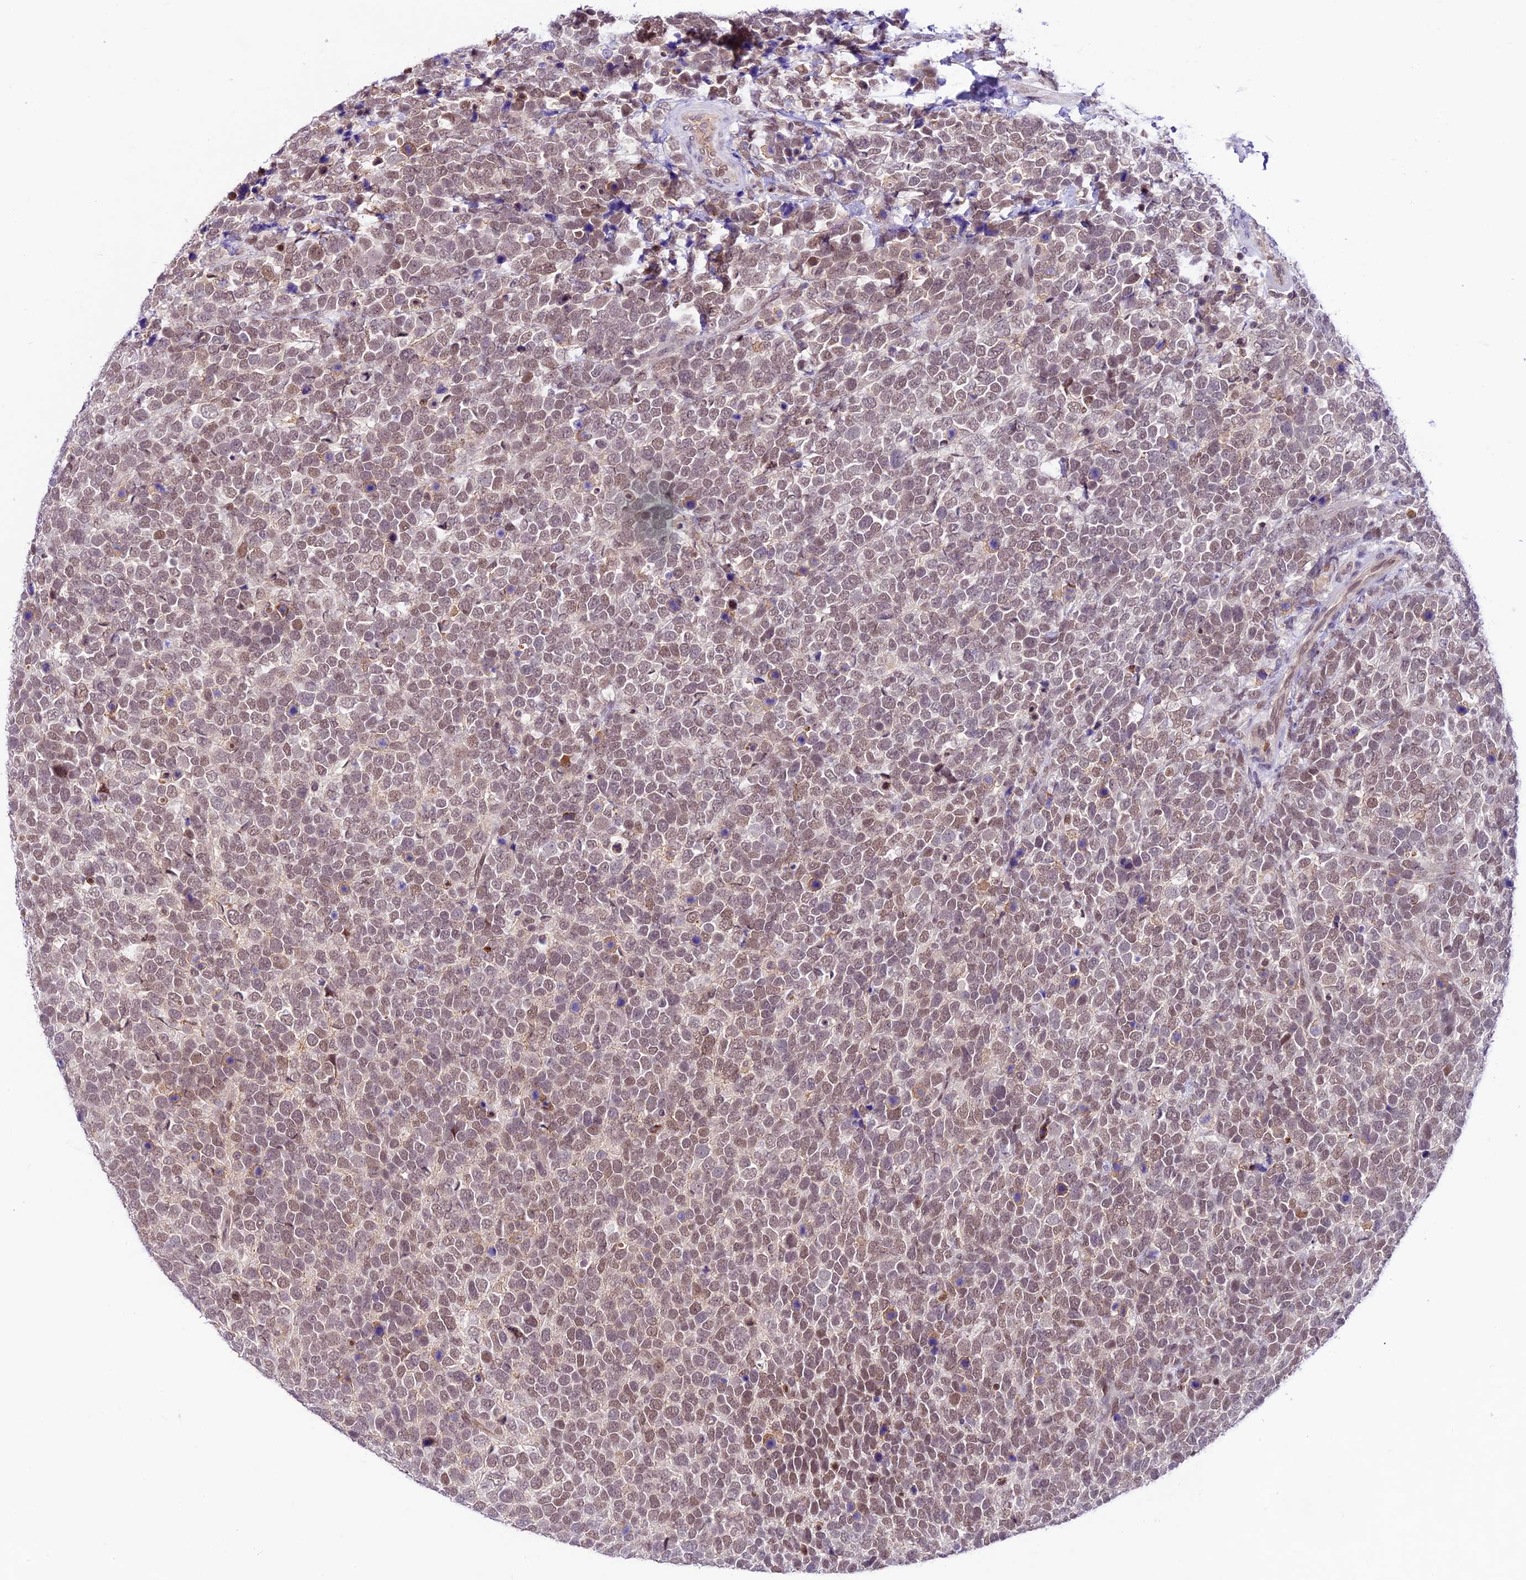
{"staining": {"intensity": "moderate", "quantity": "<25%", "location": "nuclear"}, "tissue": "urothelial cancer", "cell_type": "Tumor cells", "image_type": "cancer", "snomed": [{"axis": "morphology", "description": "Urothelial carcinoma, High grade"}, {"axis": "topography", "description": "Urinary bladder"}], "caption": "High-grade urothelial carcinoma stained with a brown dye demonstrates moderate nuclear positive positivity in approximately <25% of tumor cells.", "gene": "SHKBP1", "patient": {"sex": "female", "age": 82}}